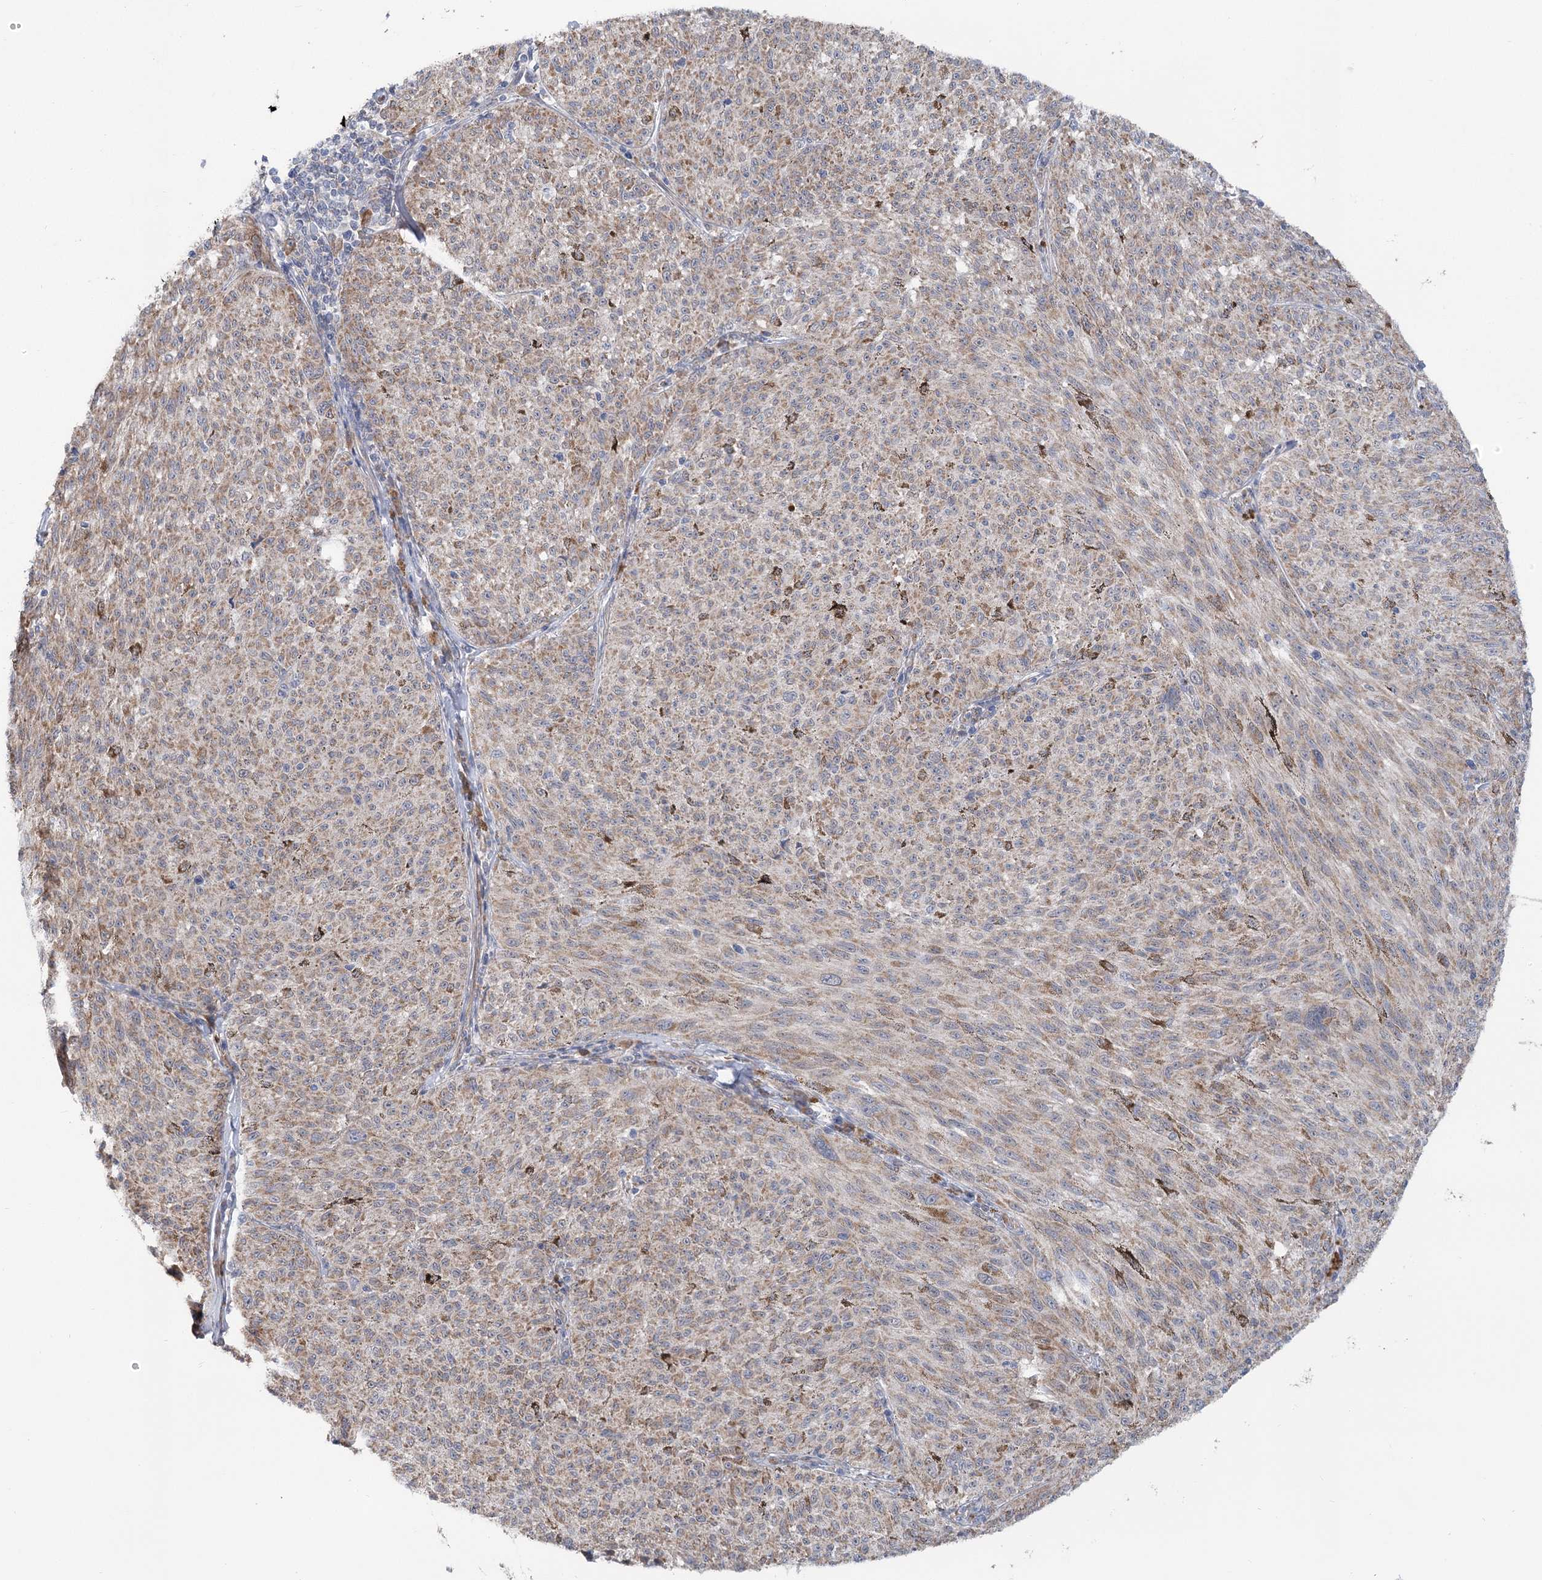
{"staining": {"intensity": "weak", "quantity": ">75%", "location": "cytoplasmic/membranous"}, "tissue": "melanoma", "cell_type": "Tumor cells", "image_type": "cancer", "snomed": [{"axis": "morphology", "description": "Malignant melanoma, NOS"}, {"axis": "topography", "description": "Skin"}], "caption": "Melanoma stained for a protein (brown) demonstrates weak cytoplasmic/membranous positive positivity in about >75% of tumor cells.", "gene": "CIB4", "patient": {"sex": "female", "age": 72}}